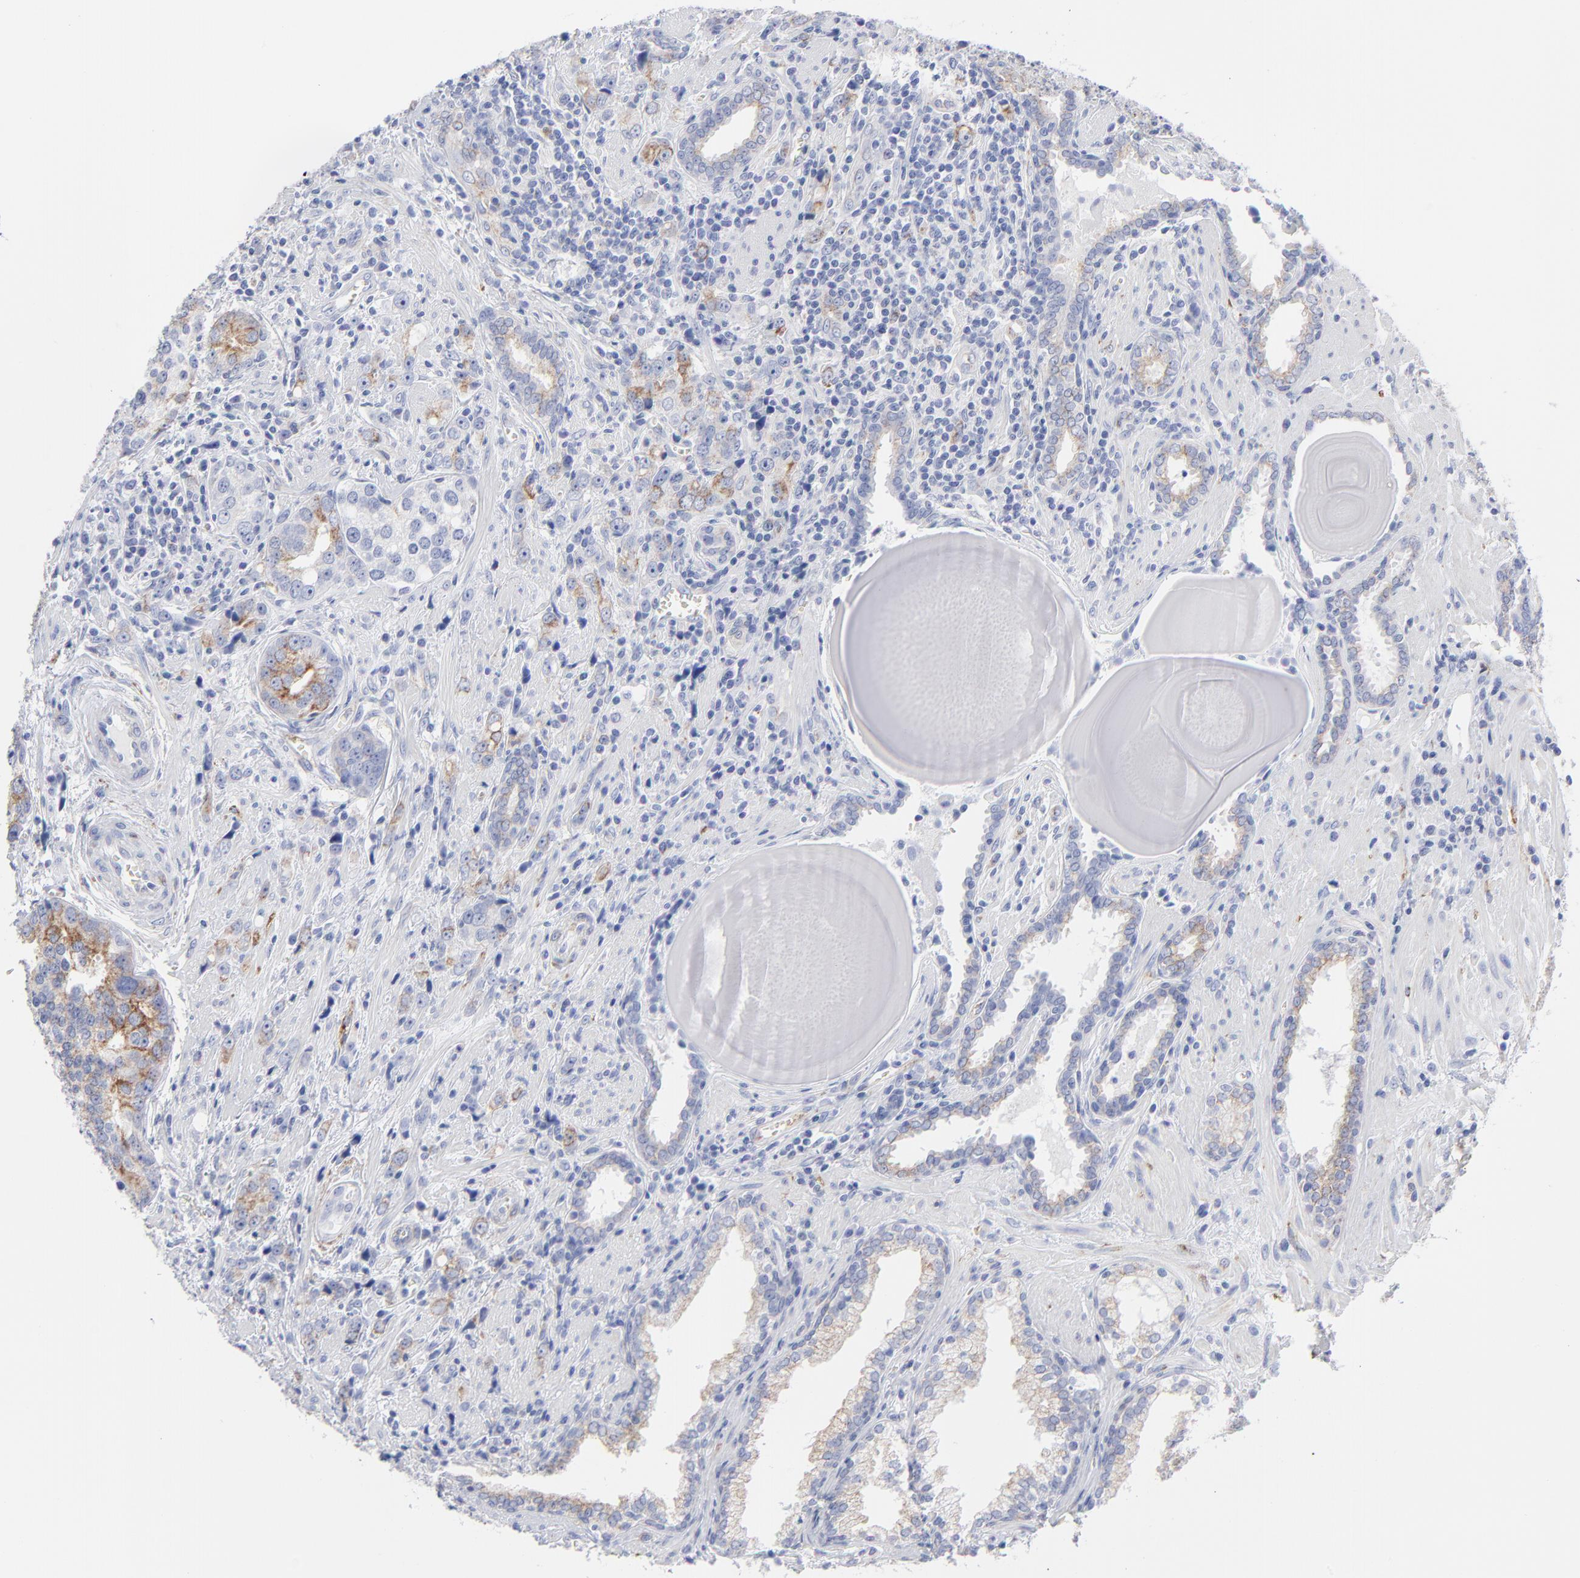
{"staining": {"intensity": "moderate", "quantity": "25%-75%", "location": "cytoplasmic/membranous"}, "tissue": "prostate cancer", "cell_type": "Tumor cells", "image_type": "cancer", "snomed": [{"axis": "morphology", "description": "Adenocarcinoma, High grade"}, {"axis": "topography", "description": "Prostate"}], "caption": "Prostate cancer (high-grade adenocarcinoma) stained for a protein (brown) shows moderate cytoplasmic/membranous positive staining in approximately 25%-75% of tumor cells.", "gene": "CNTN3", "patient": {"sex": "male", "age": 71}}